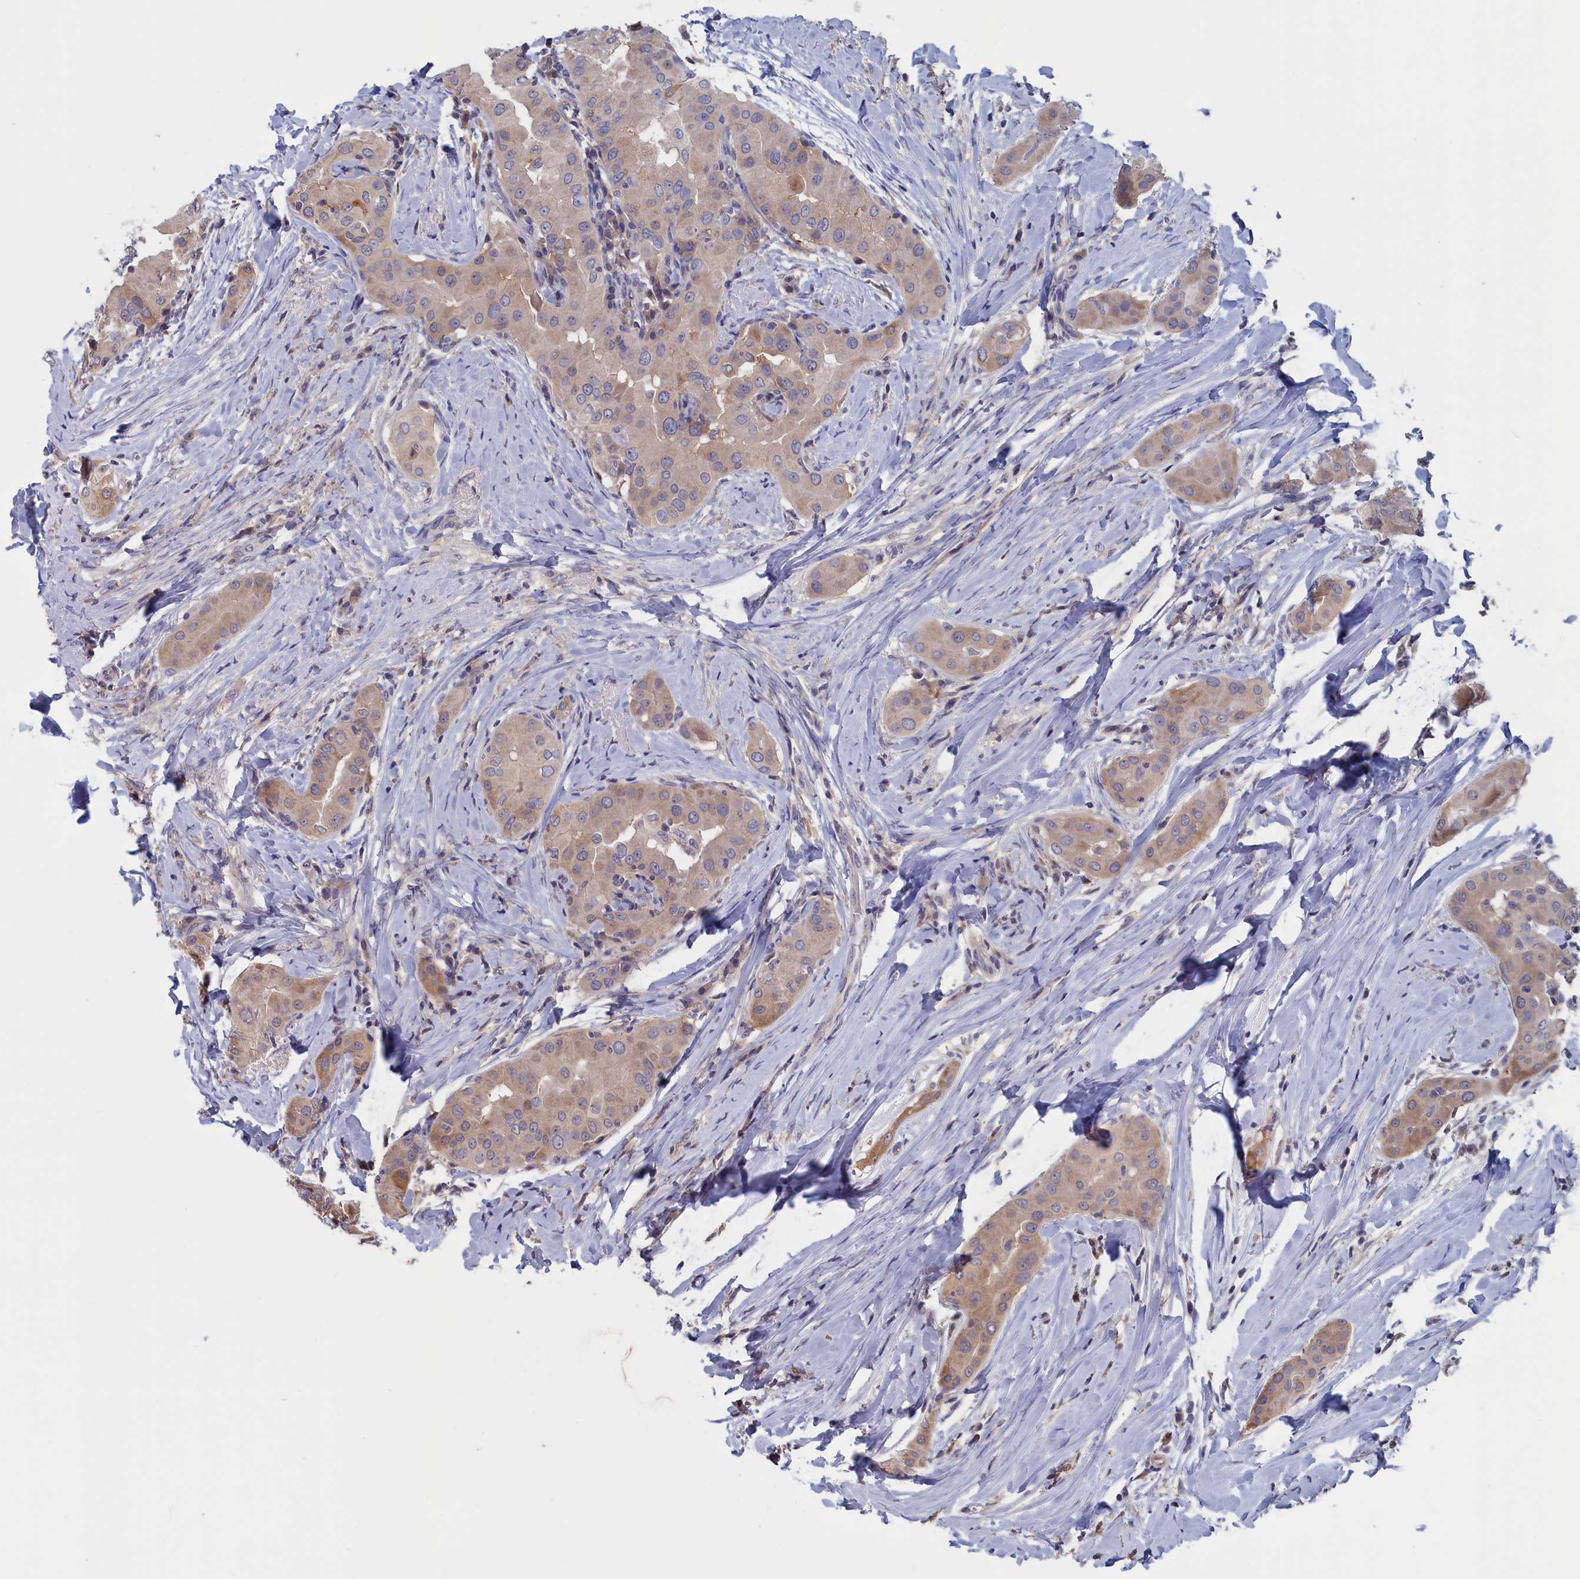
{"staining": {"intensity": "weak", "quantity": ">75%", "location": "cytoplasmic/membranous"}, "tissue": "thyroid cancer", "cell_type": "Tumor cells", "image_type": "cancer", "snomed": [{"axis": "morphology", "description": "Papillary adenocarcinoma, NOS"}, {"axis": "topography", "description": "Thyroid gland"}], "caption": "IHC micrograph of neoplastic tissue: human thyroid papillary adenocarcinoma stained using immunohistochemistry (IHC) demonstrates low levels of weak protein expression localized specifically in the cytoplasmic/membranous of tumor cells, appearing as a cytoplasmic/membranous brown color.", "gene": "CACTIN", "patient": {"sex": "male", "age": 33}}